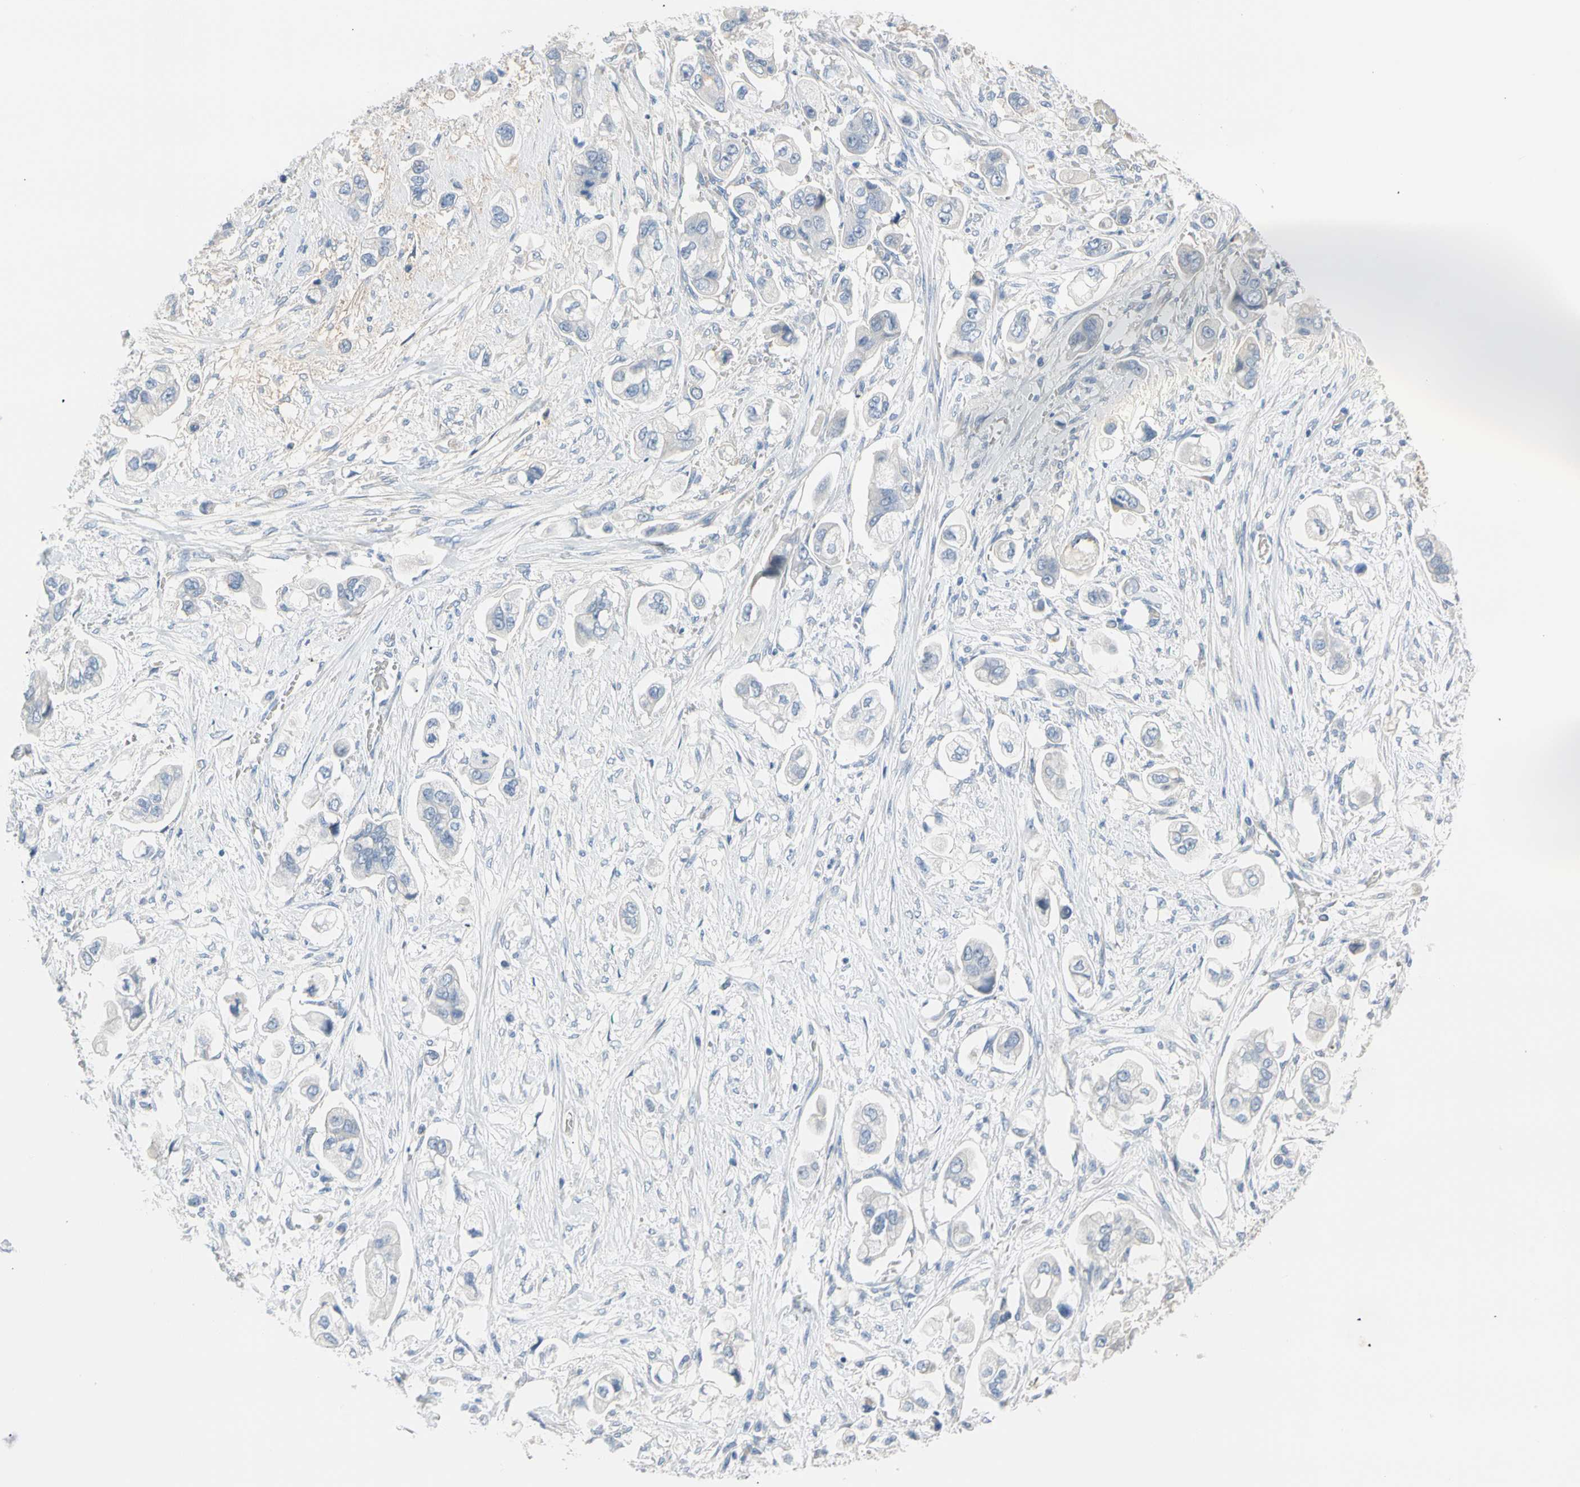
{"staining": {"intensity": "negative", "quantity": "none", "location": "none"}, "tissue": "stomach cancer", "cell_type": "Tumor cells", "image_type": "cancer", "snomed": [{"axis": "morphology", "description": "Adenocarcinoma, NOS"}, {"axis": "topography", "description": "Stomach"}], "caption": "Immunohistochemistry (IHC) image of adenocarcinoma (stomach) stained for a protein (brown), which exhibits no positivity in tumor cells.", "gene": "MARK1", "patient": {"sex": "male", "age": 62}}